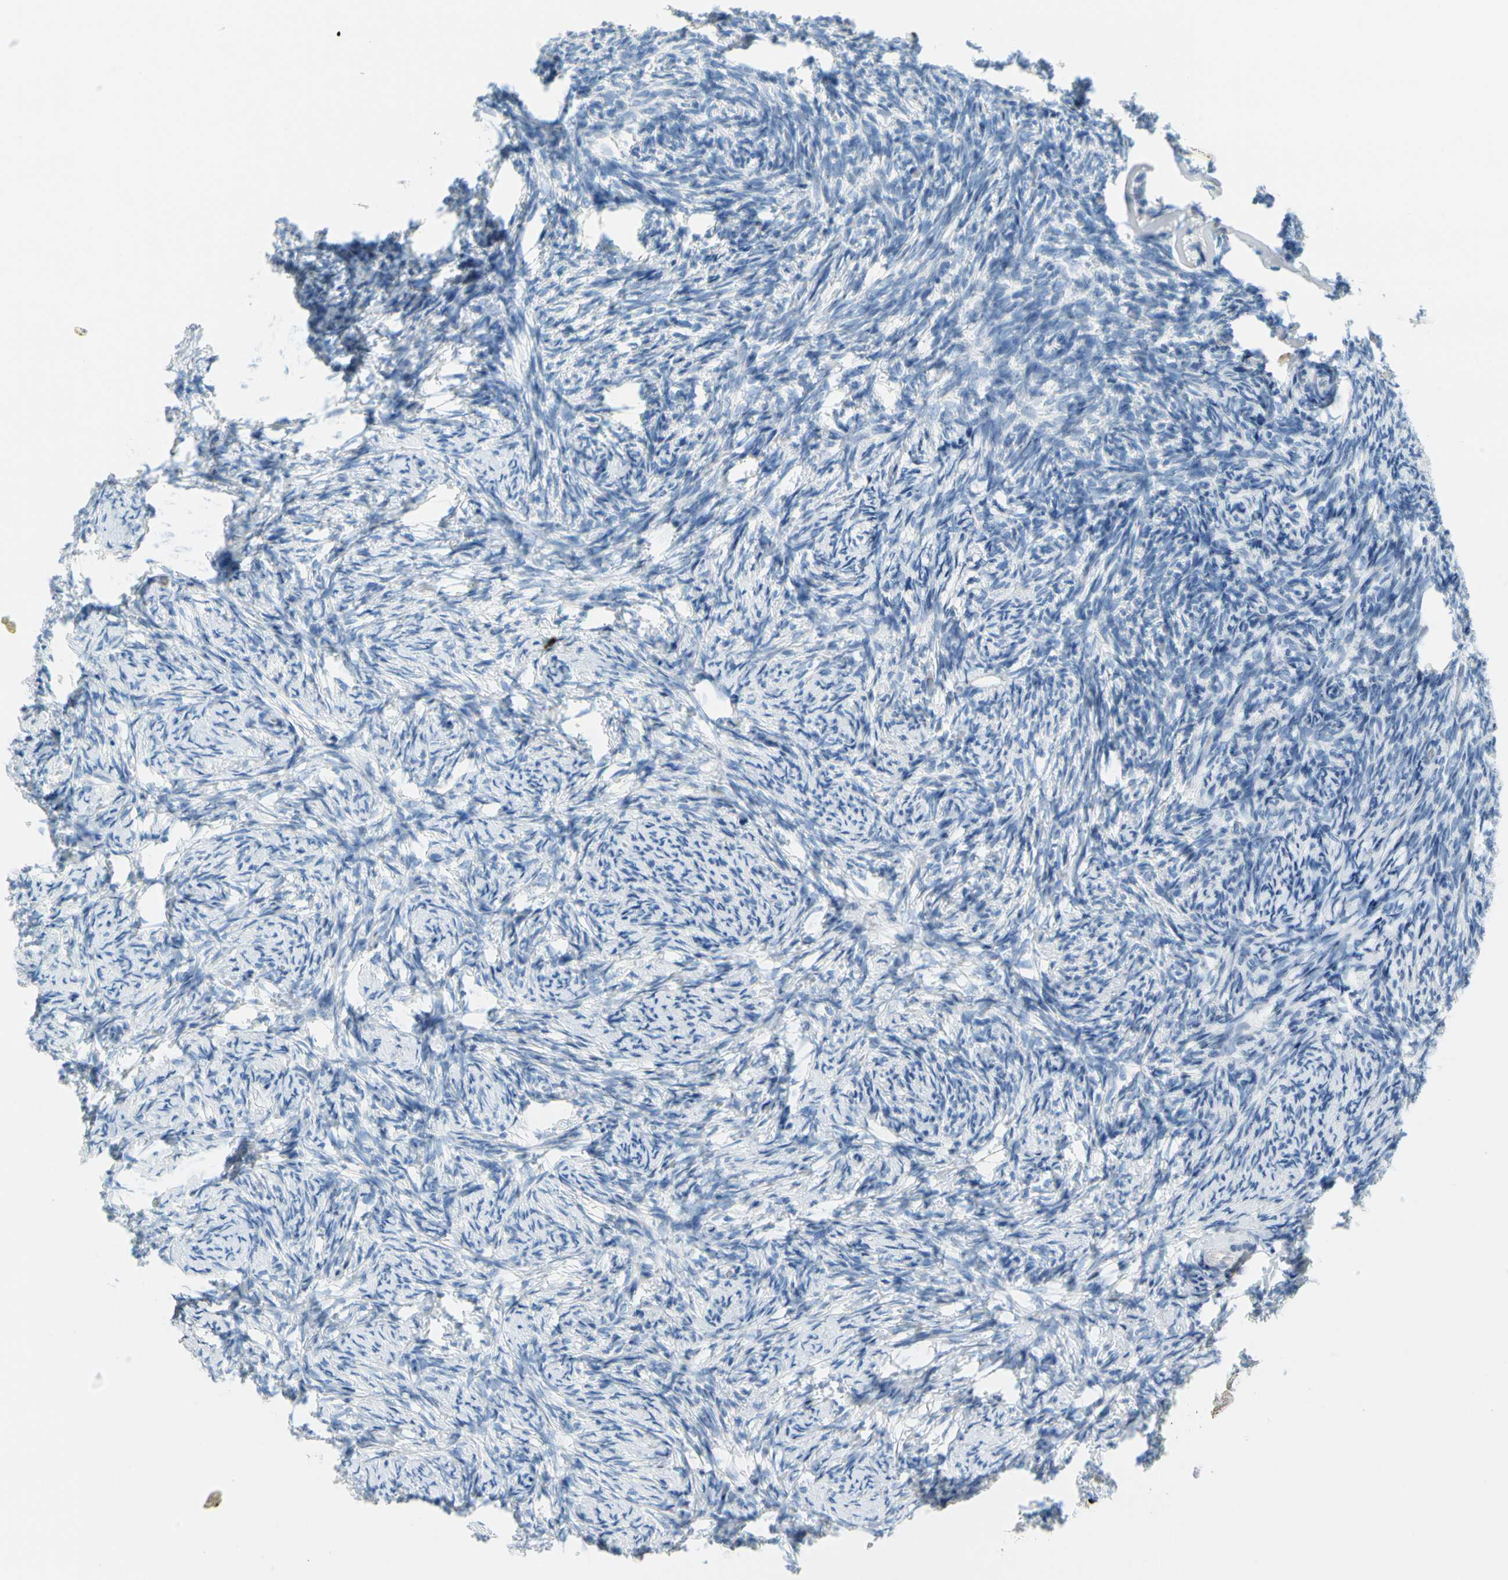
{"staining": {"intensity": "strong", "quantity": "25%-75%", "location": "cytoplasmic/membranous"}, "tissue": "ovary", "cell_type": "Follicle cells", "image_type": "normal", "snomed": [{"axis": "morphology", "description": "Normal tissue, NOS"}, {"axis": "topography", "description": "Ovary"}], "caption": "Immunohistochemical staining of benign human ovary exhibits strong cytoplasmic/membranous protein staining in approximately 25%-75% of follicle cells. (Stains: DAB in brown, nuclei in blue, Microscopy: brightfield microscopy at high magnification).", "gene": "TACC3", "patient": {"sex": "female", "age": 60}}